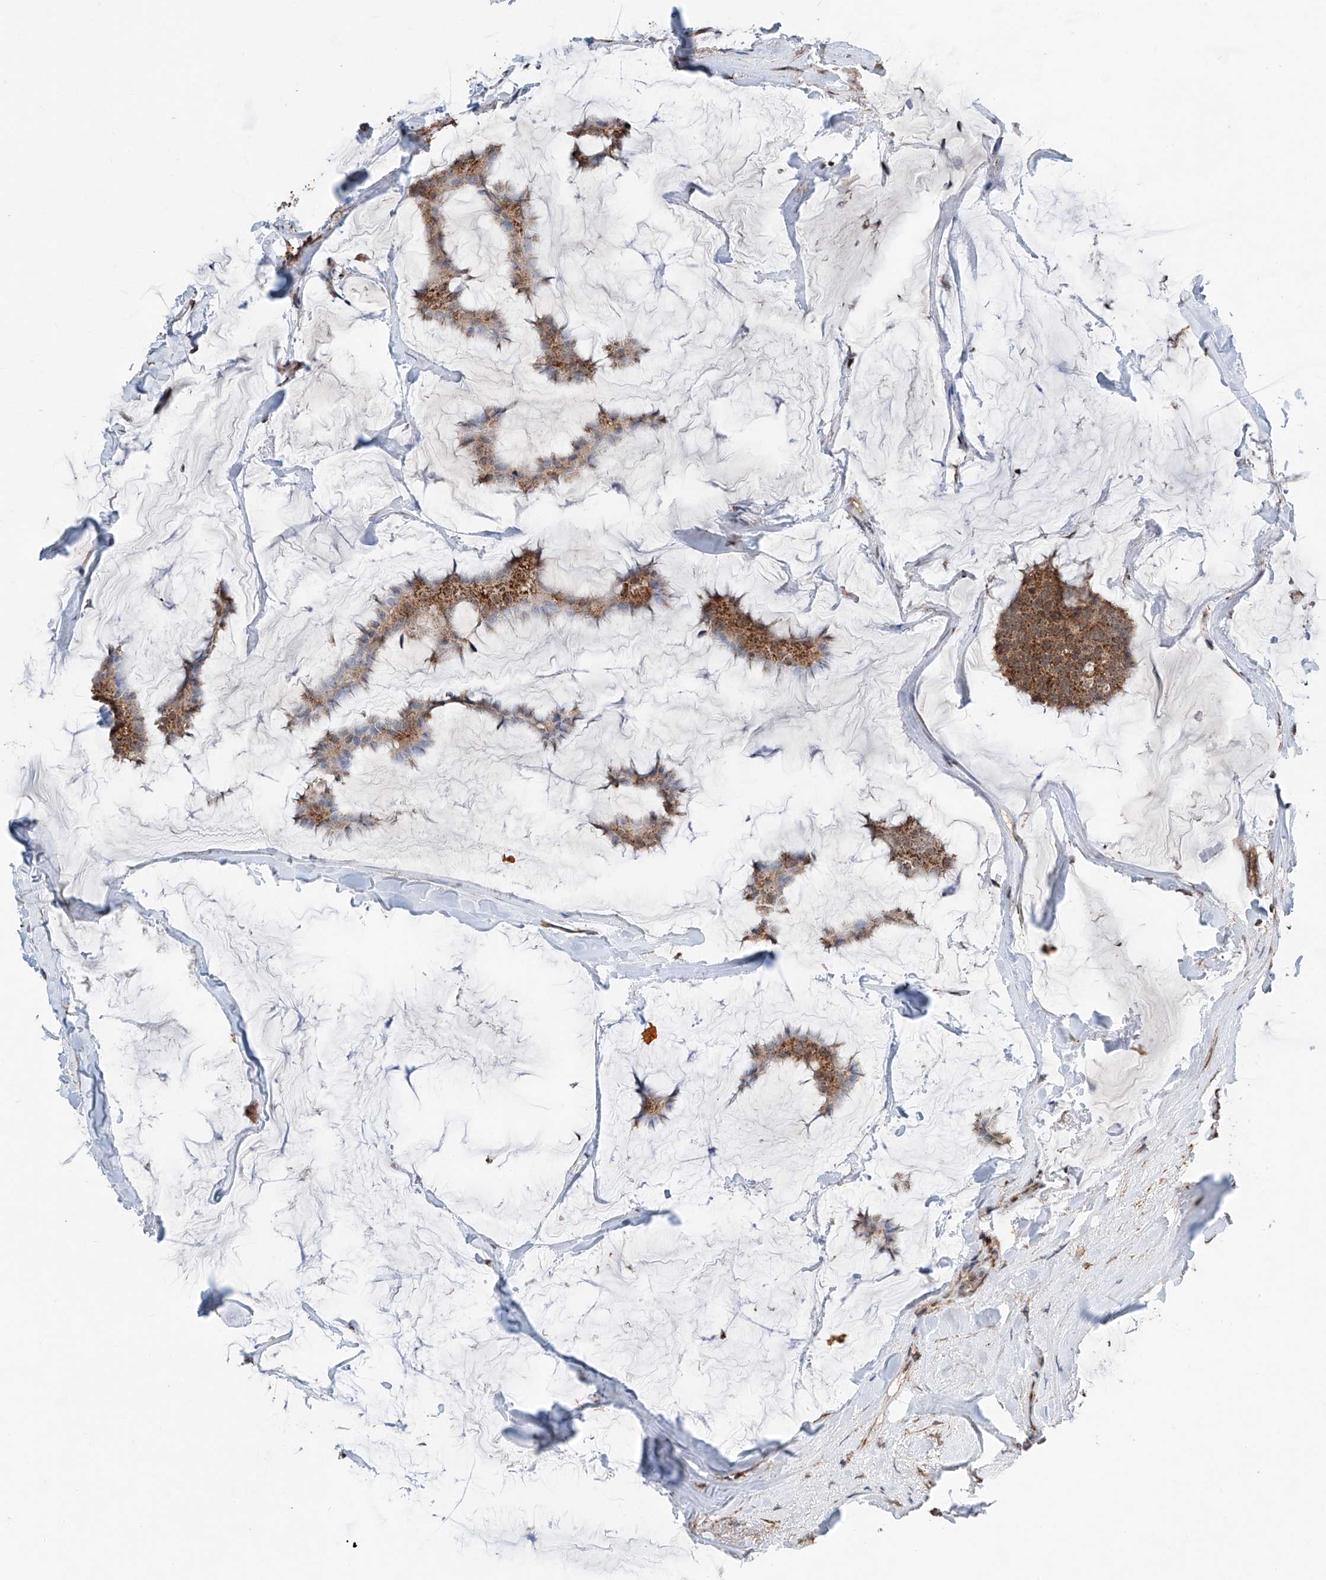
{"staining": {"intensity": "moderate", "quantity": ">75%", "location": "cytoplasmic/membranous"}, "tissue": "breast cancer", "cell_type": "Tumor cells", "image_type": "cancer", "snomed": [{"axis": "morphology", "description": "Duct carcinoma"}, {"axis": "topography", "description": "Breast"}], "caption": "DAB immunohistochemical staining of human breast cancer (invasive ductal carcinoma) exhibits moderate cytoplasmic/membranous protein staining in about >75% of tumor cells. The protein of interest is stained brown, and the nuclei are stained in blue (DAB IHC with brightfield microscopy, high magnification).", "gene": "ZNF445", "patient": {"sex": "female", "age": 93}}